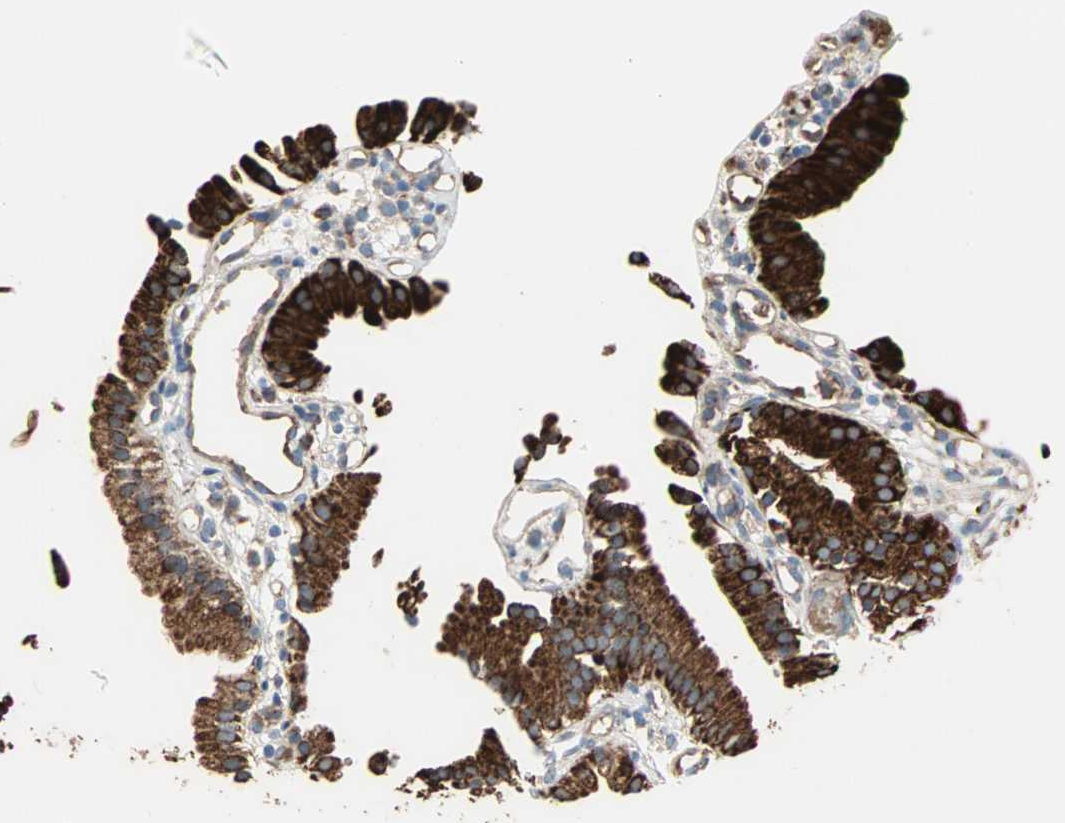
{"staining": {"intensity": "strong", "quantity": ">75%", "location": "cytoplasmic/membranous"}, "tissue": "gallbladder", "cell_type": "Glandular cells", "image_type": "normal", "snomed": [{"axis": "morphology", "description": "Normal tissue, NOS"}, {"axis": "topography", "description": "Gallbladder"}], "caption": "Gallbladder stained for a protein displays strong cytoplasmic/membranous positivity in glandular cells. The staining is performed using DAB (3,3'-diaminobenzidine) brown chromogen to label protein expression. The nuclei are counter-stained blue using hematoxylin.", "gene": "TST", "patient": {"sex": "male", "age": 65}}